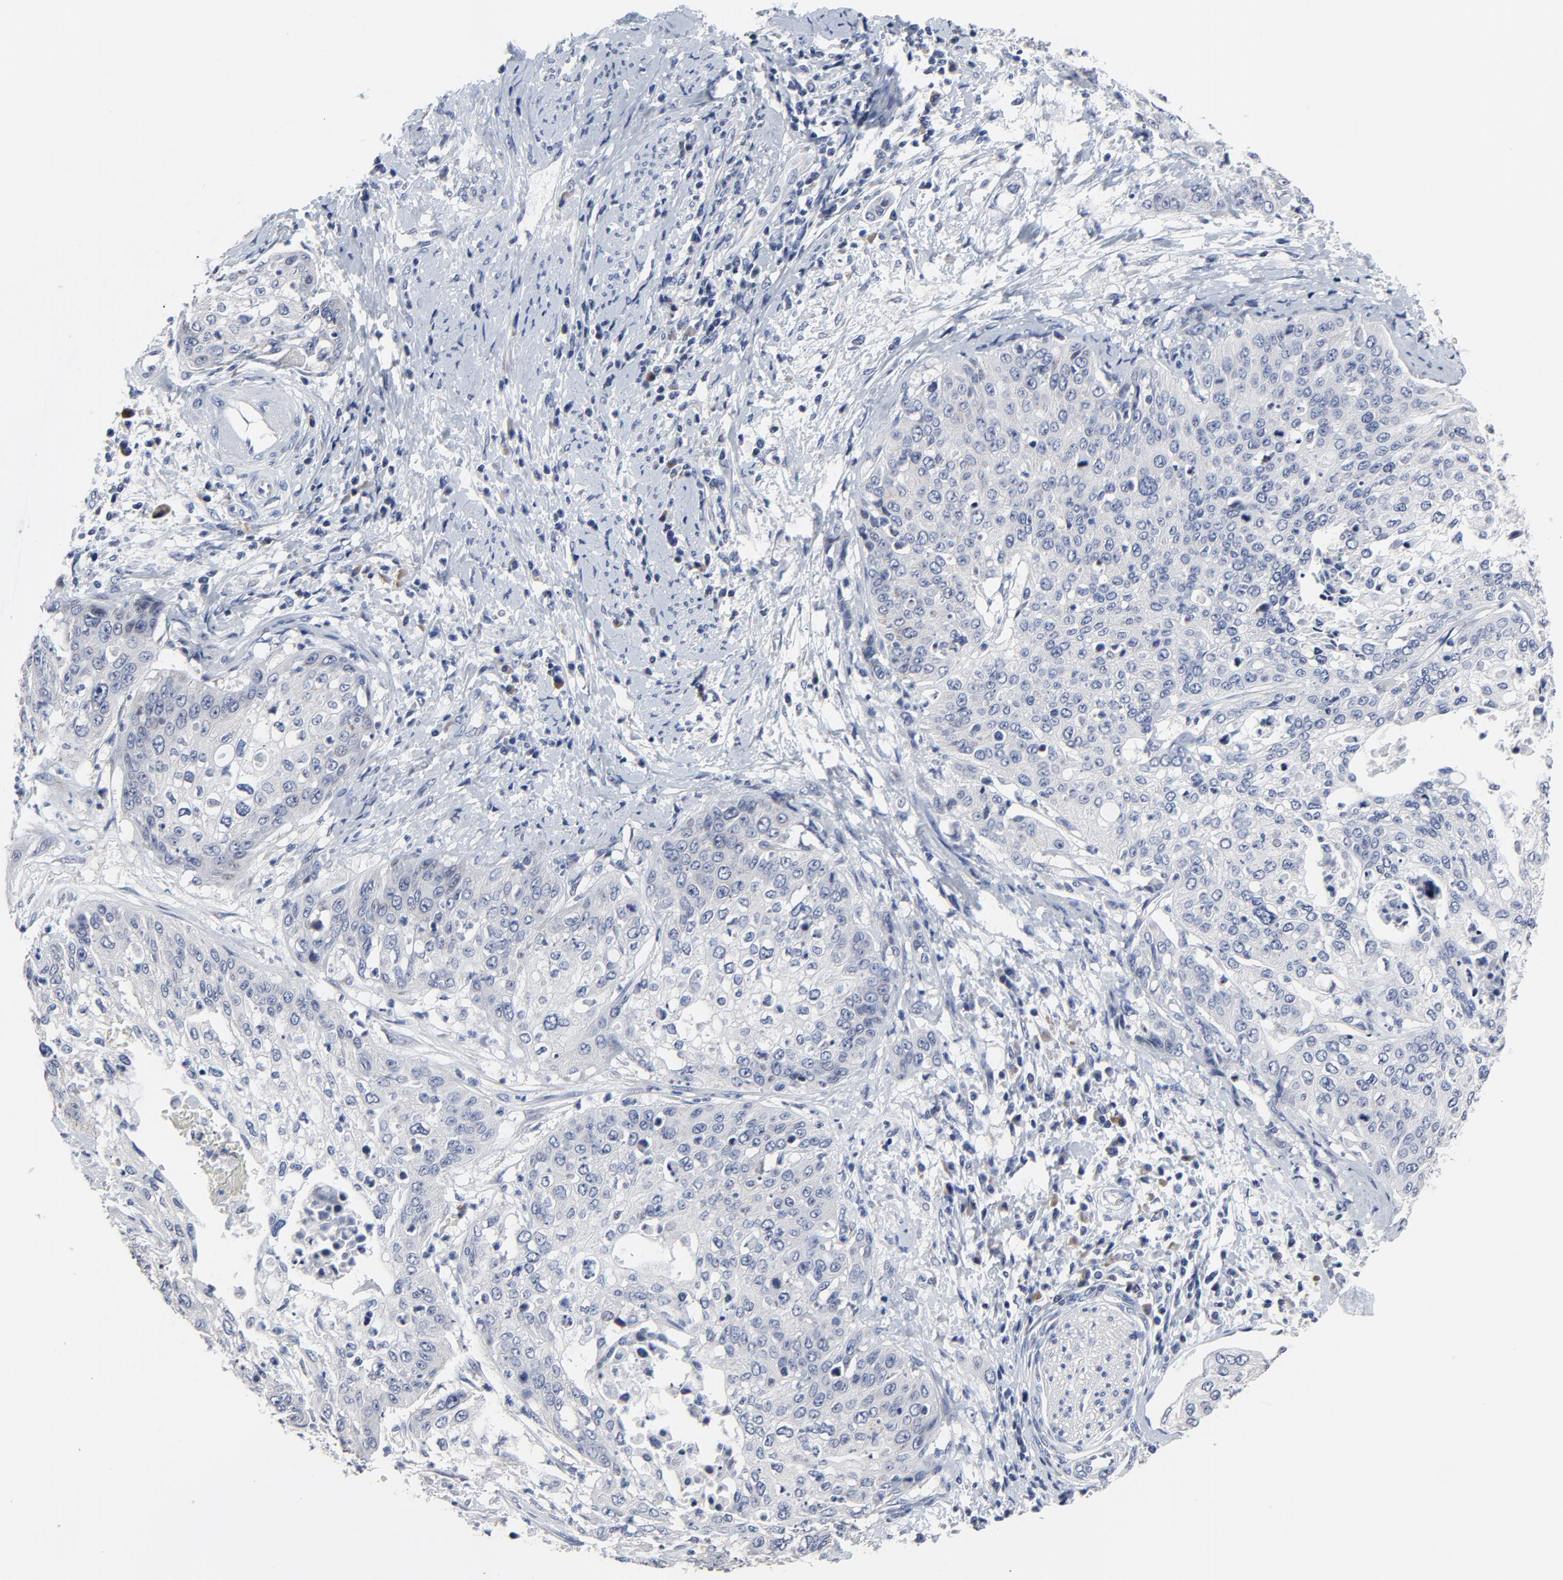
{"staining": {"intensity": "negative", "quantity": "none", "location": "none"}, "tissue": "cervical cancer", "cell_type": "Tumor cells", "image_type": "cancer", "snomed": [{"axis": "morphology", "description": "Squamous cell carcinoma, NOS"}, {"axis": "topography", "description": "Cervix"}], "caption": "Tumor cells show no significant expression in cervical cancer.", "gene": "NLGN3", "patient": {"sex": "female", "age": 41}}